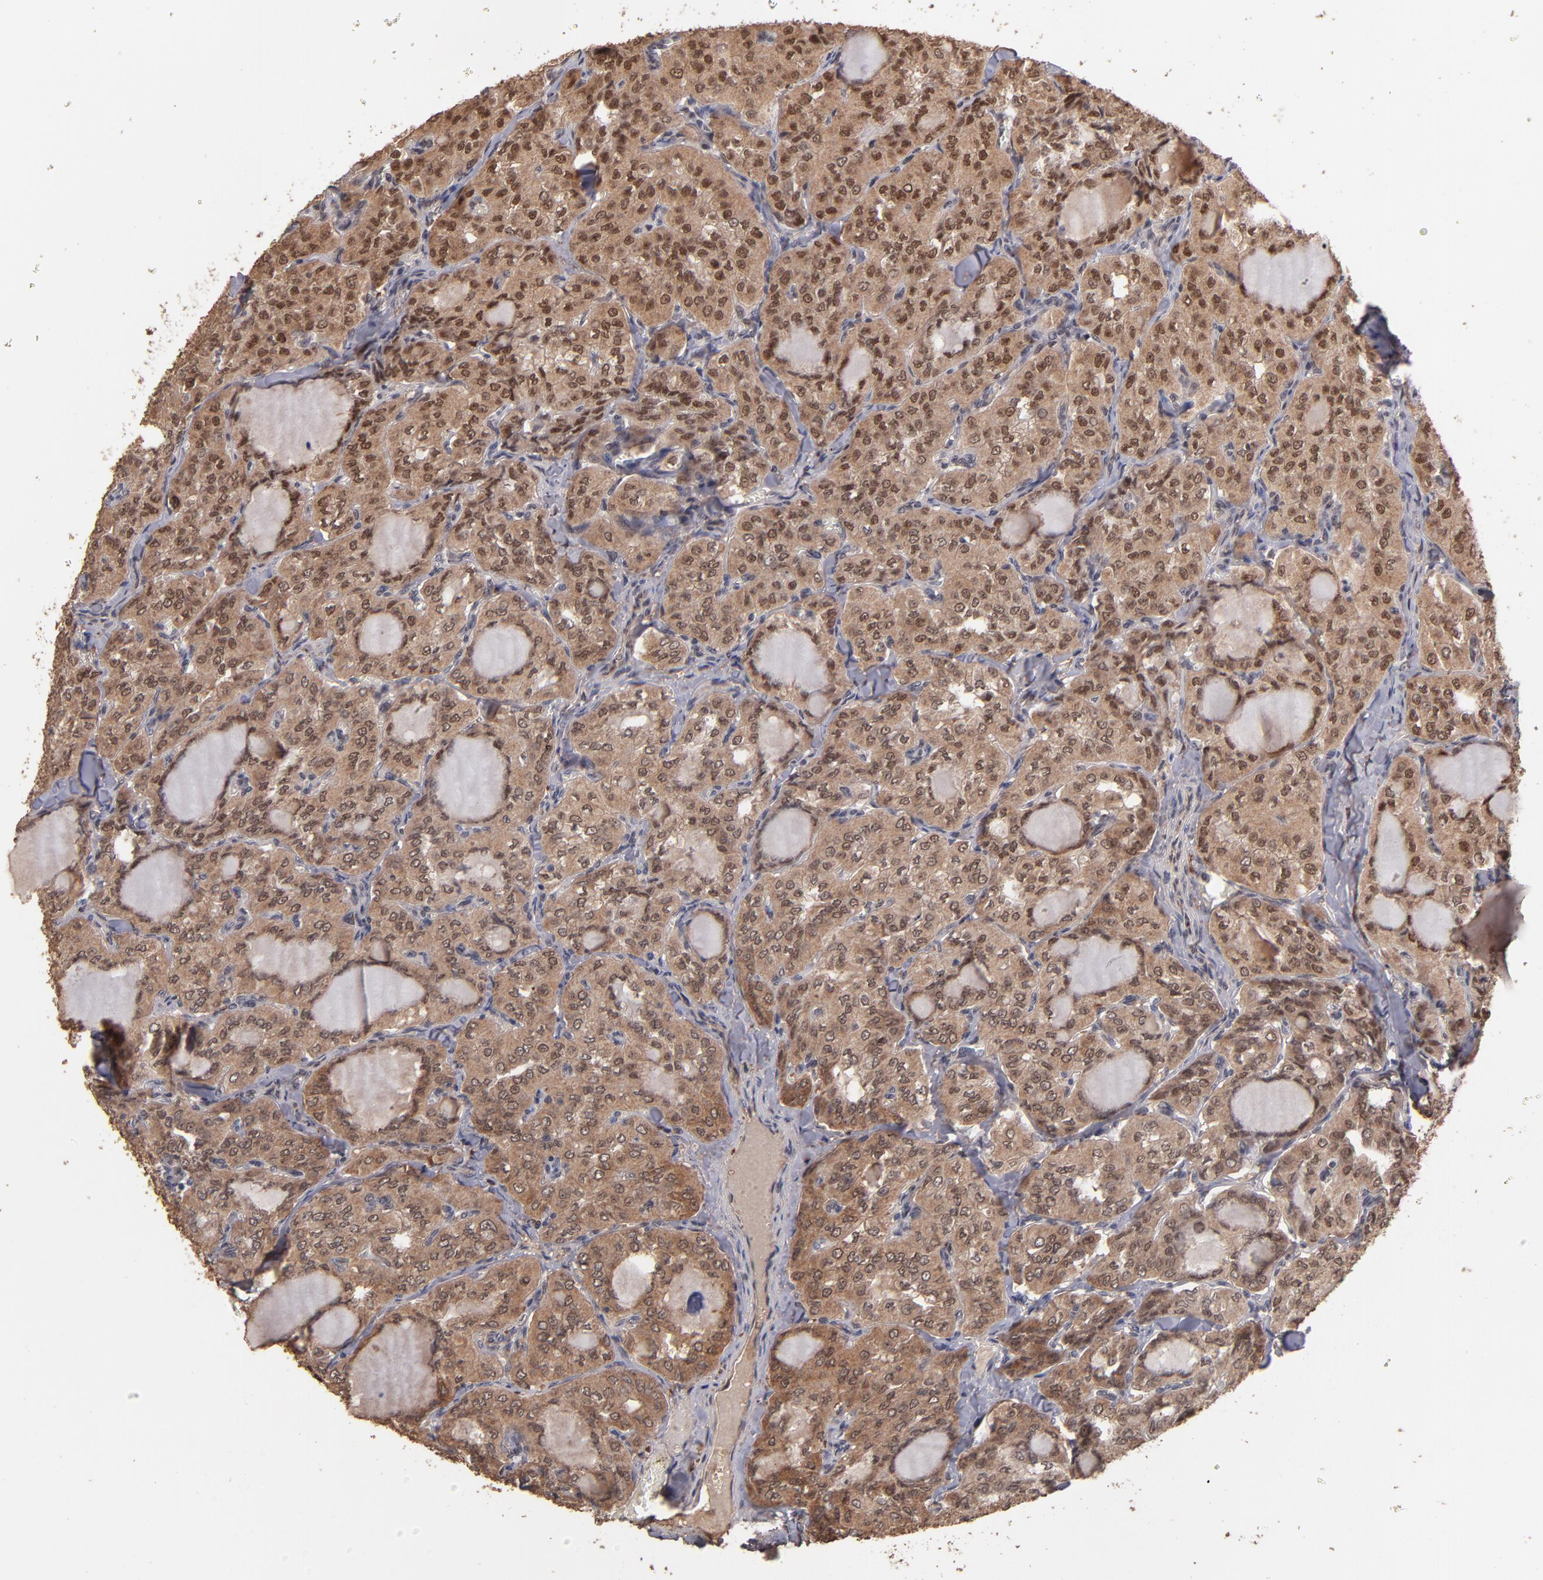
{"staining": {"intensity": "moderate", "quantity": ">75%", "location": "cytoplasmic/membranous,nuclear"}, "tissue": "thyroid cancer", "cell_type": "Tumor cells", "image_type": "cancer", "snomed": [{"axis": "morphology", "description": "Papillary adenocarcinoma, NOS"}, {"axis": "topography", "description": "Thyroid gland"}], "caption": "Immunohistochemistry (DAB (3,3'-diaminobenzidine)) staining of human thyroid cancer (papillary adenocarcinoma) exhibits moderate cytoplasmic/membranous and nuclear protein staining in approximately >75% of tumor cells. Immunohistochemistry stains the protein in brown and the nuclei are stained blue.", "gene": "EAPP", "patient": {"sex": "male", "age": 20}}